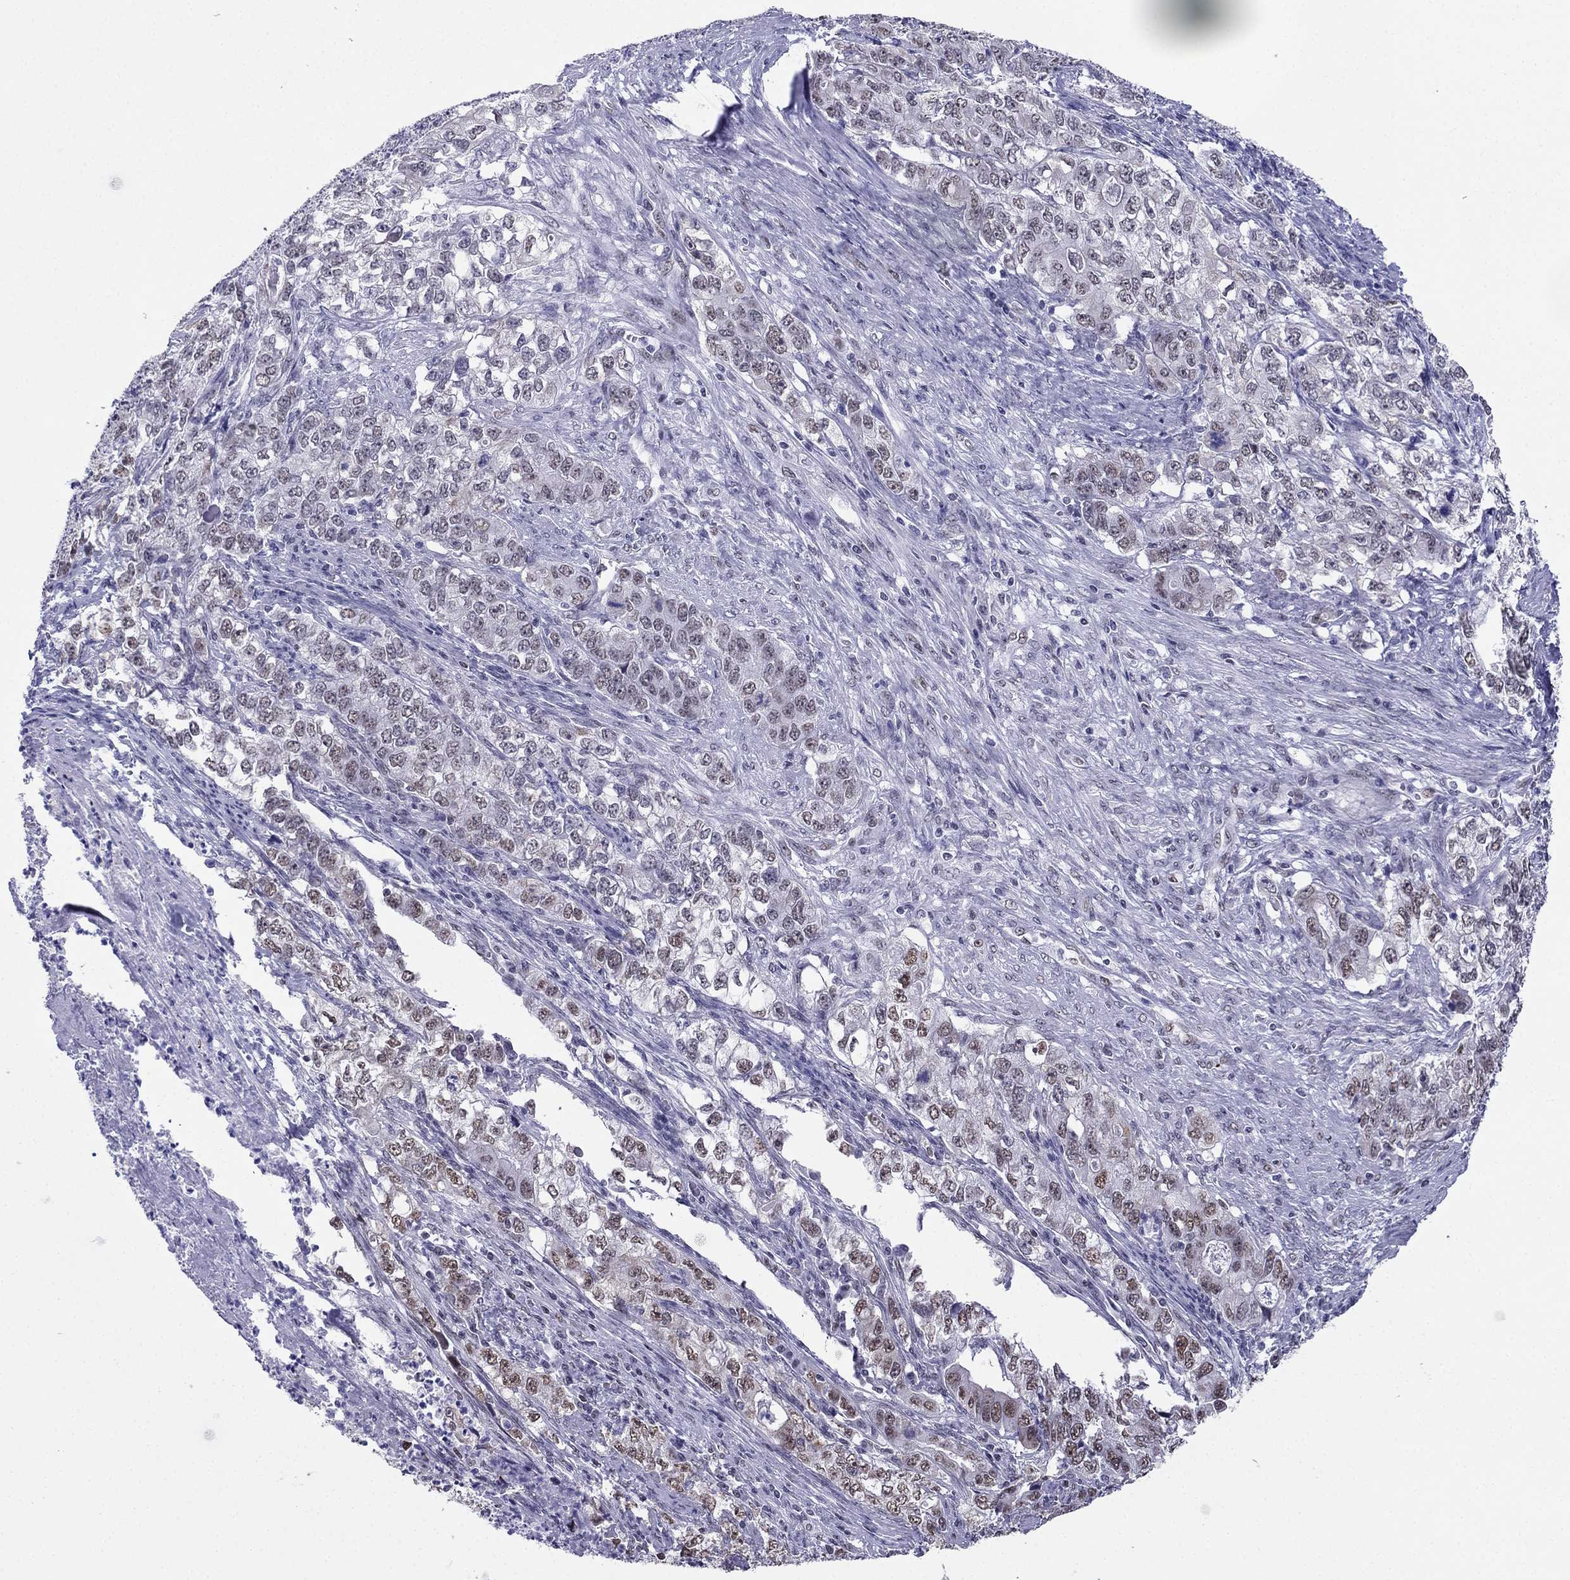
{"staining": {"intensity": "weak", "quantity": "25%-75%", "location": "nuclear"}, "tissue": "stomach cancer", "cell_type": "Tumor cells", "image_type": "cancer", "snomed": [{"axis": "morphology", "description": "Adenocarcinoma, NOS"}, {"axis": "topography", "description": "Stomach, lower"}], "caption": "DAB immunohistochemical staining of stomach cancer demonstrates weak nuclear protein staining in approximately 25%-75% of tumor cells.", "gene": "PPM1G", "patient": {"sex": "female", "age": 72}}